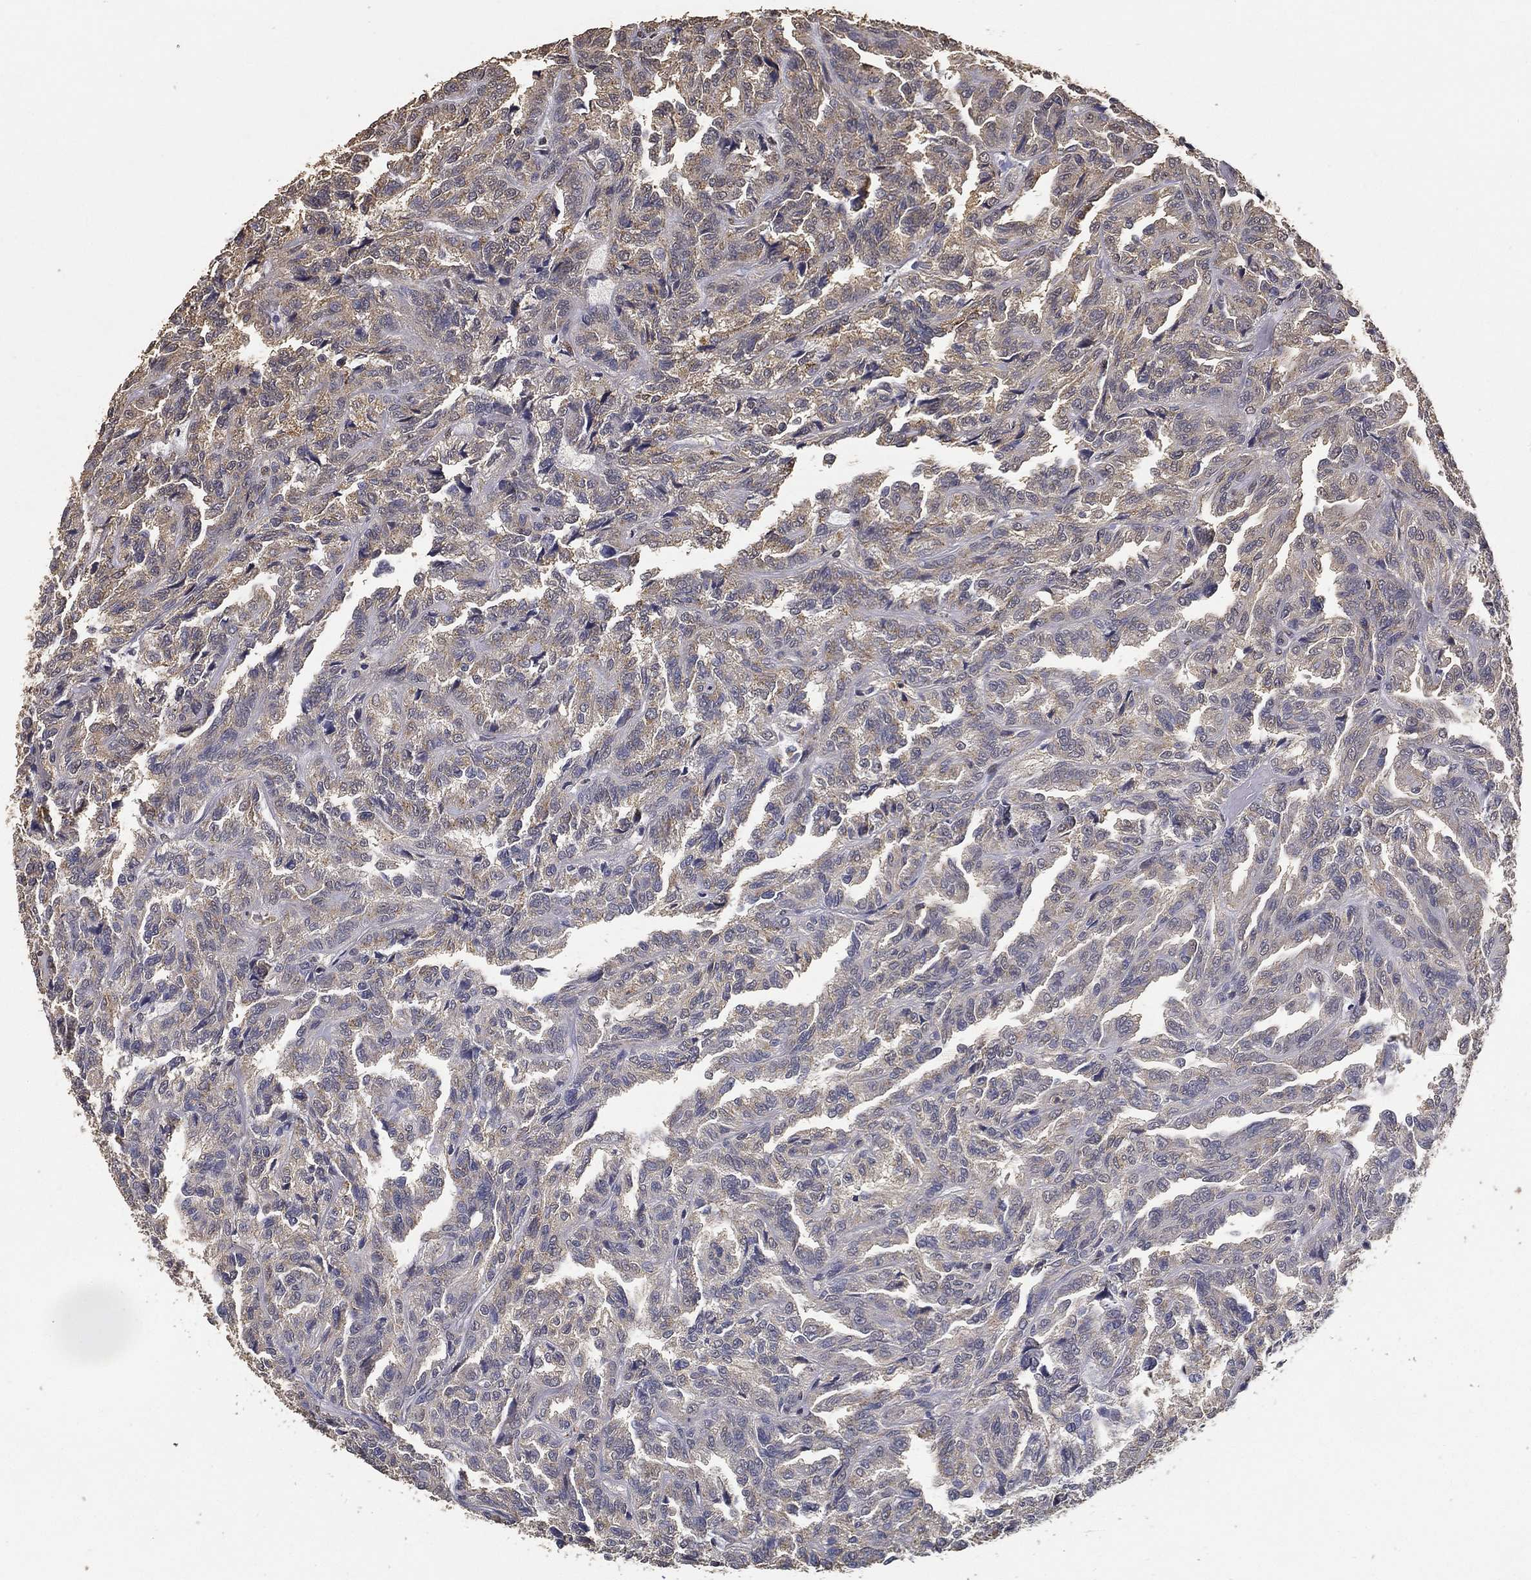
{"staining": {"intensity": "weak", "quantity": "<25%", "location": "cytoplasmic/membranous"}, "tissue": "renal cancer", "cell_type": "Tumor cells", "image_type": "cancer", "snomed": [{"axis": "morphology", "description": "Adenocarcinoma, NOS"}, {"axis": "topography", "description": "Kidney"}], "caption": "An immunohistochemistry (IHC) micrograph of renal adenocarcinoma is shown. There is no staining in tumor cells of renal adenocarcinoma.", "gene": "GPR183", "patient": {"sex": "male", "age": 79}}